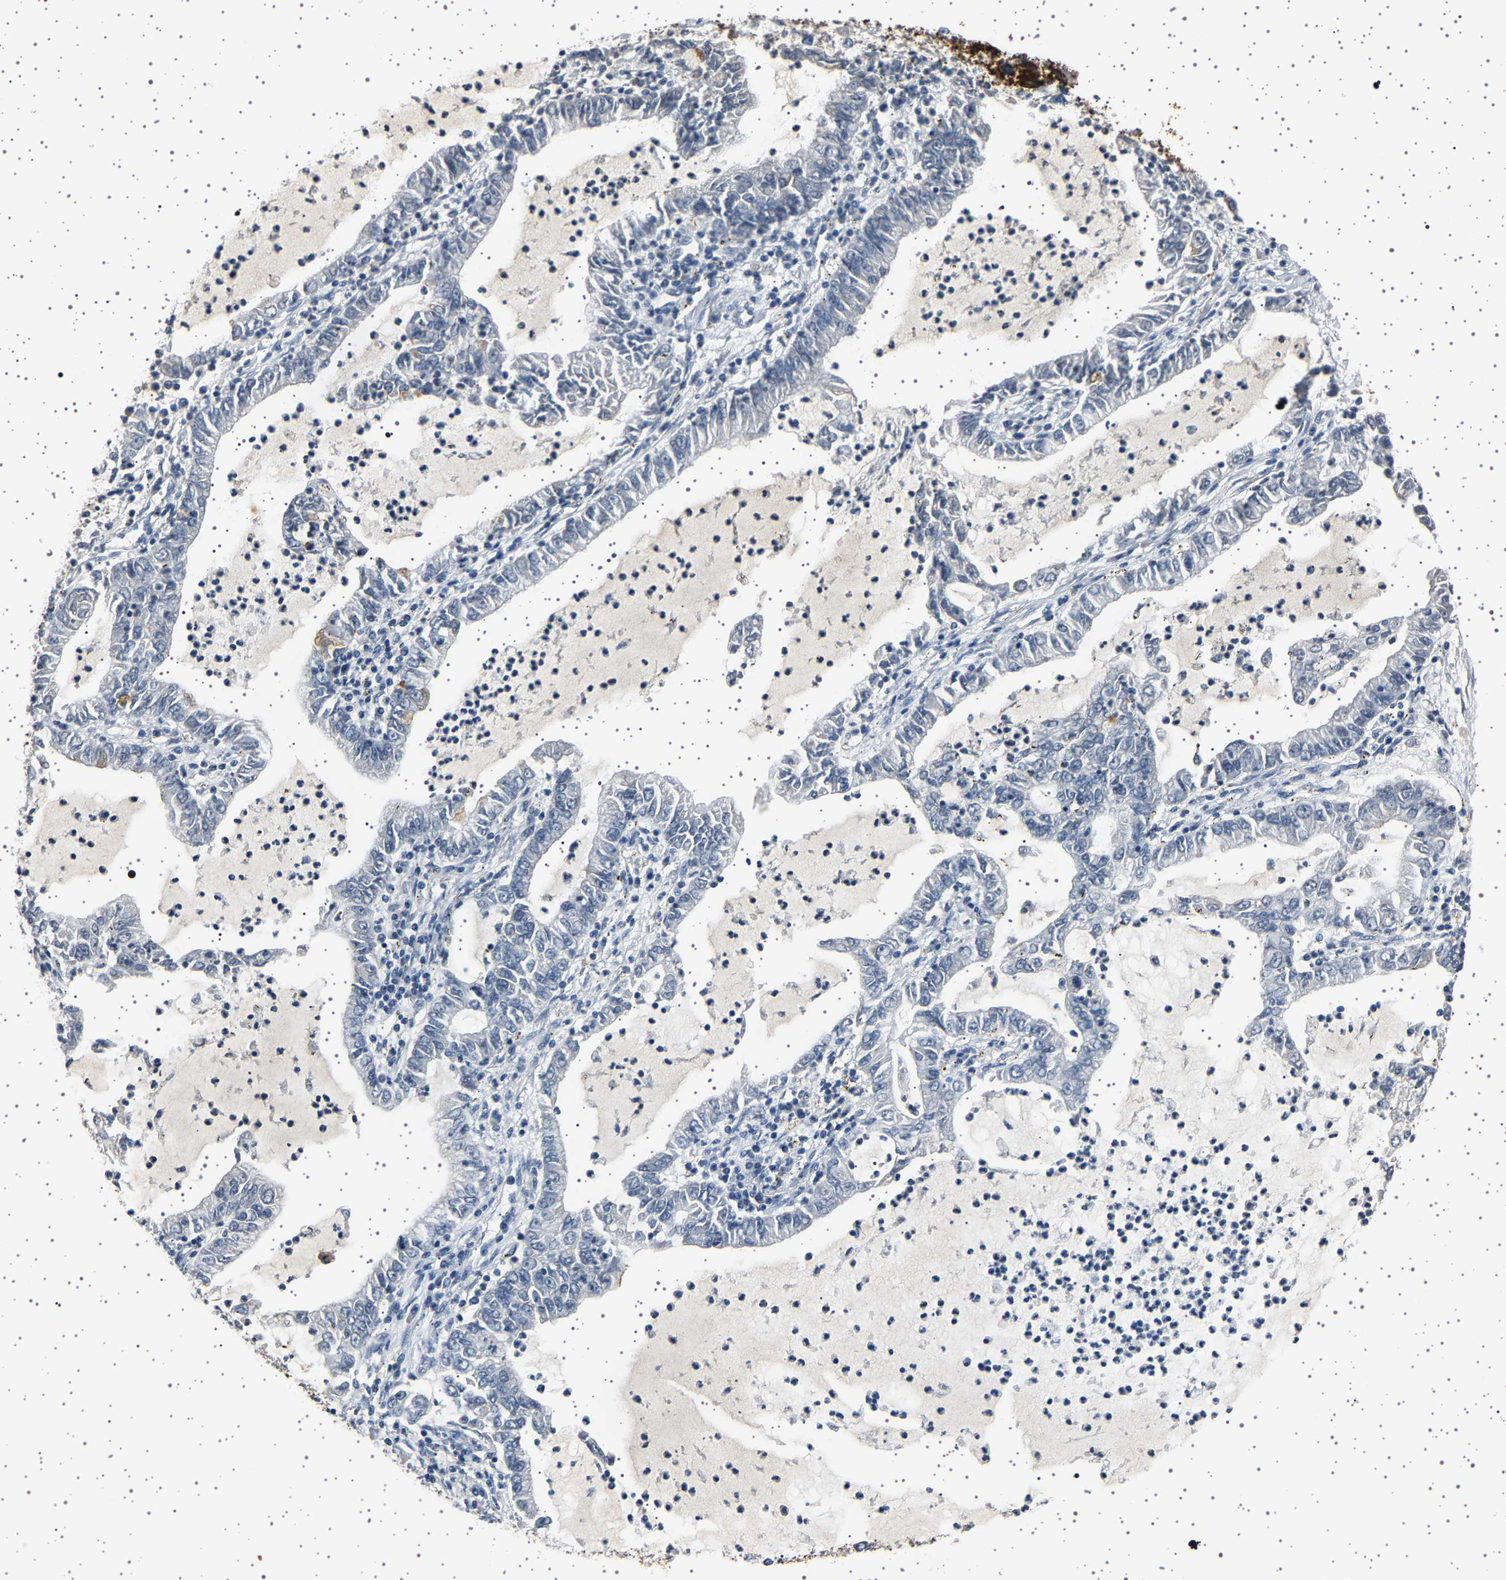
{"staining": {"intensity": "strong", "quantity": "<25%", "location": "cytoplasmic/membranous"}, "tissue": "lung cancer", "cell_type": "Tumor cells", "image_type": "cancer", "snomed": [{"axis": "morphology", "description": "Adenocarcinoma, NOS"}, {"axis": "topography", "description": "Lung"}], "caption": "This is a histology image of IHC staining of lung cancer (adenocarcinoma), which shows strong positivity in the cytoplasmic/membranous of tumor cells.", "gene": "TFF3", "patient": {"sex": "female", "age": 51}}